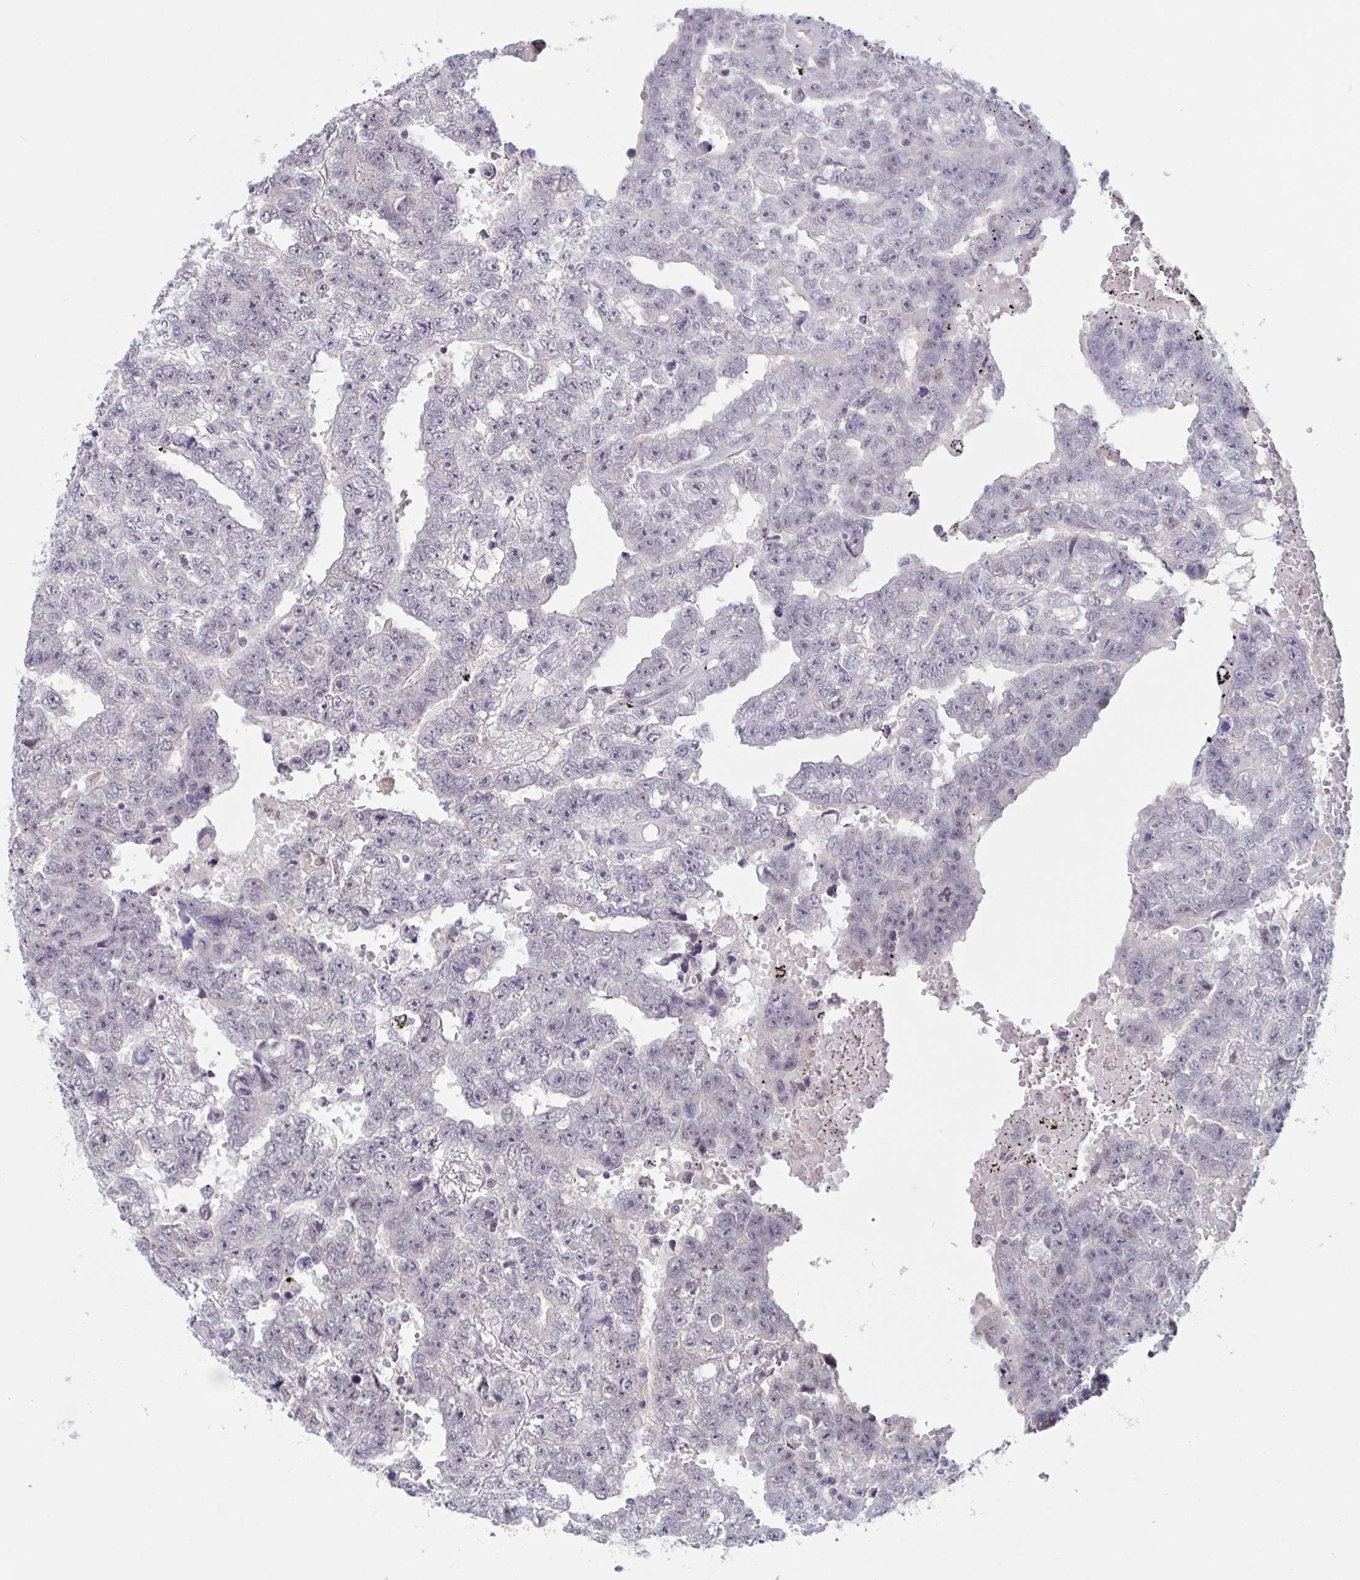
{"staining": {"intensity": "negative", "quantity": "none", "location": "none"}, "tissue": "testis cancer", "cell_type": "Tumor cells", "image_type": "cancer", "snomed": [{"axis": "morphology", "description": "Carcinoma, Embryonal, NOS"}, {"axis": "topography", "description": "Testis"}], "caption": "Testis embryonal carcinoma was stained to show a protein in brown. There is no significant expression in tumor cells.", "gene": "KDM4D", "patient": {"sex": "male", "age": 25}}